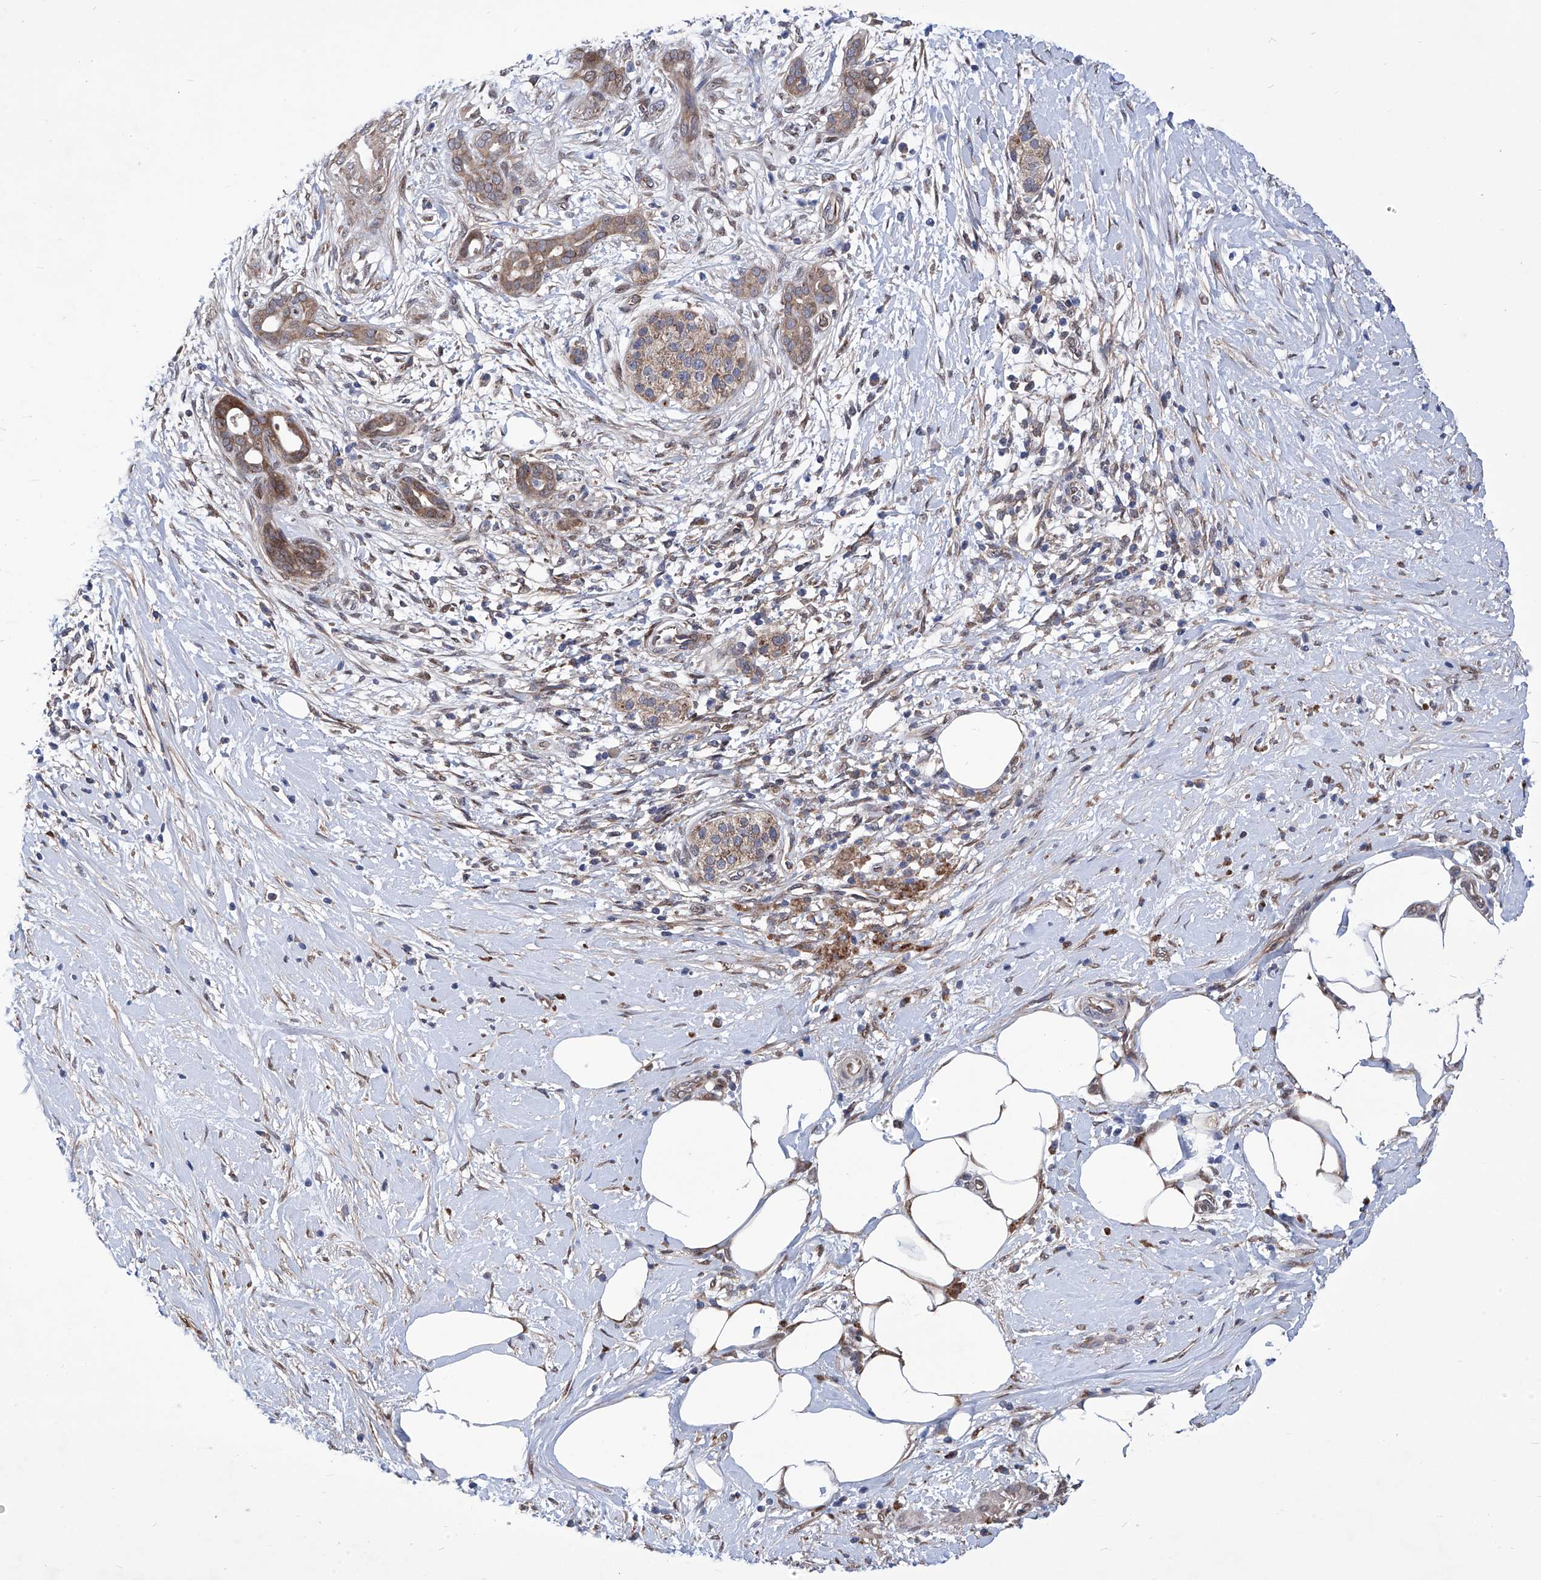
{"staining": {"intensity": "moderate", "quantity": "<25%", "location": "cytoplasmic/membranous"}, "tissue": "pancreatic cancer", "cell_type": "Tumor cells", "image_type": "cancer", "snomed": [{"axis": "morphology", "description": "Adenocarcinoma, NOS"}, {"axis": "topography", "description": "Pancreas"}], "caption": "There is low levels of moderate cytoplasmic/membranous staining in tumor cells of pancreatic cancer, as demonstrated by immunohistochemical staining (brown color).", "gene": "KTI12", "patient": {"sex": "male", "age": 58}}